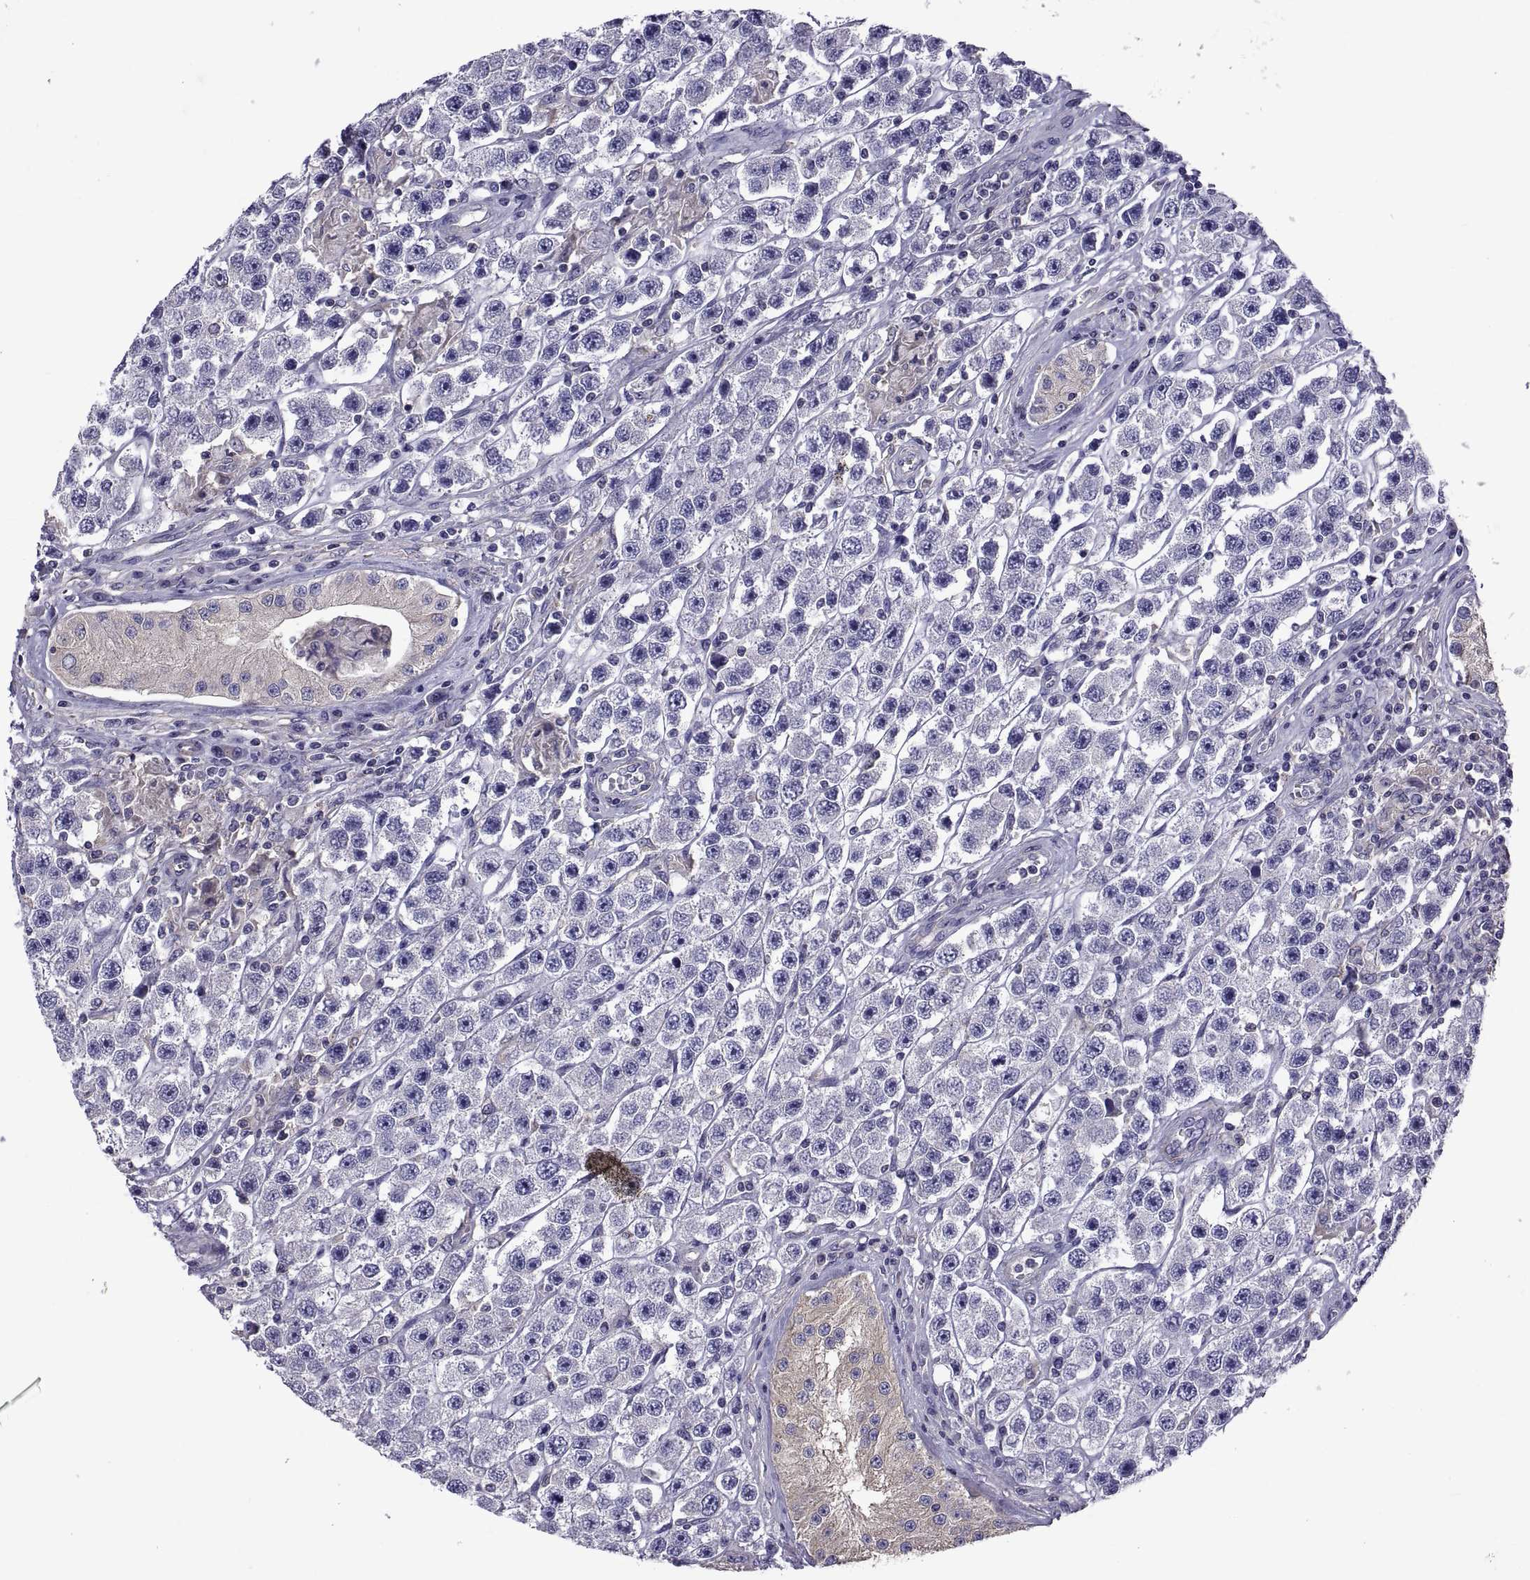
{"staining": {"intensity": "negative", "quantity": "none", "location": "none"}, "tissue": "testis cancer", "cell_type": "Tumor cells", "image_type": "cancer", "snomed": [{"axis": "morphology", "description": "Seminoma, NOS"}, {"axis": "topography", "description": "Testis"}], "caption": "DAB immunohistochemical staining of seminoma (testis) exhibits no significant staining in tumor cells.", "gene": "TMC3", "patient": {"sex": "male", "age": 45}}